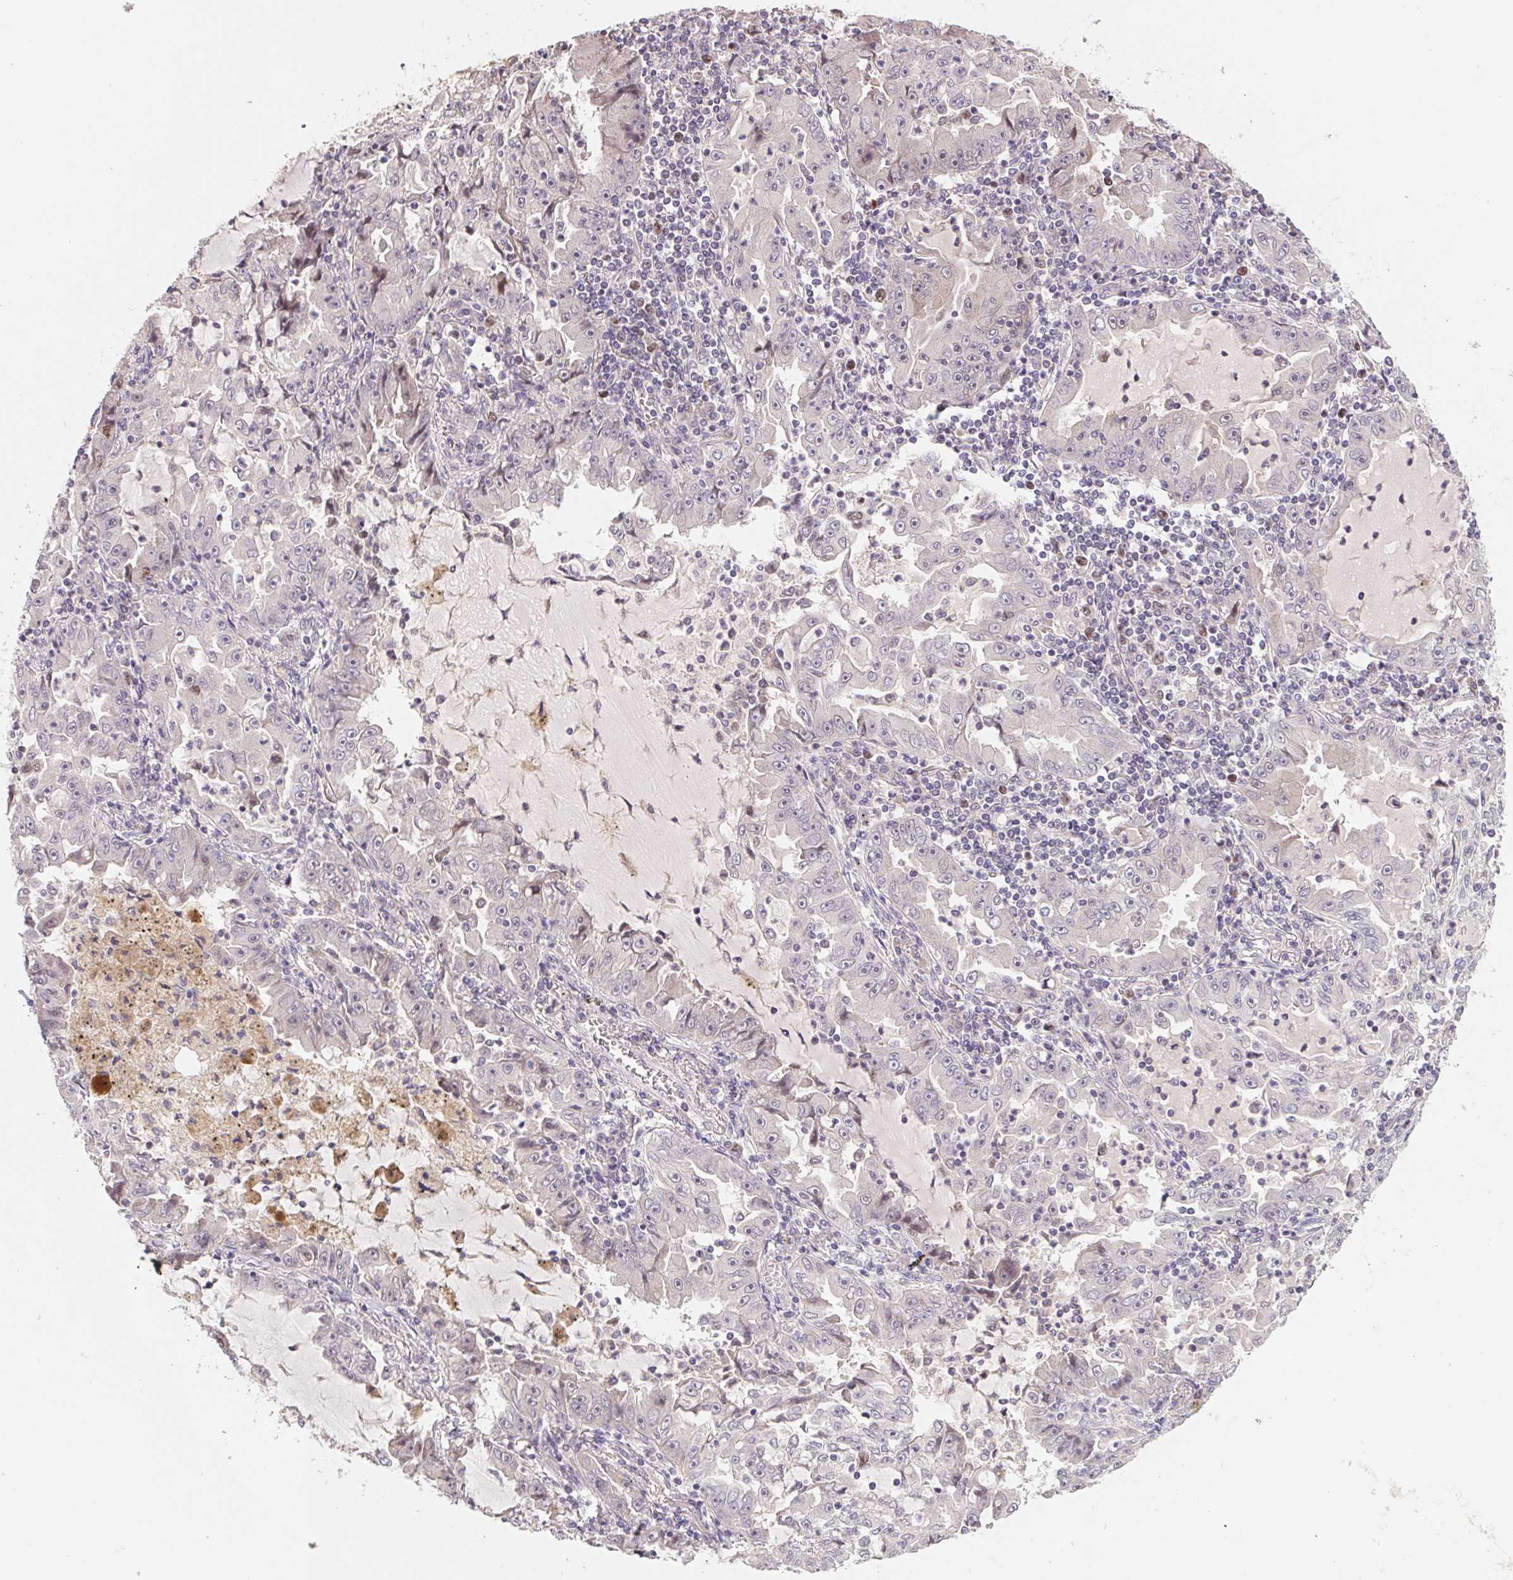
{"staining": {"intensity": "negative", "quantity": "none", "location": "none"}, "tissue": "lung cancer", "cell_type": "Tumor cells", "image_type": "cancer", "snomed": [{"axis": "morphology", "description": "Adenocarcinoma, NOS"}, {"axis": "topography", "description": "Lung"}], "caption": "Tumor cells are negative for protein expression in human adenocarcinoma (lung).", "gene": "KIFC1", "patient": {"sex": "female", "age": 52}}